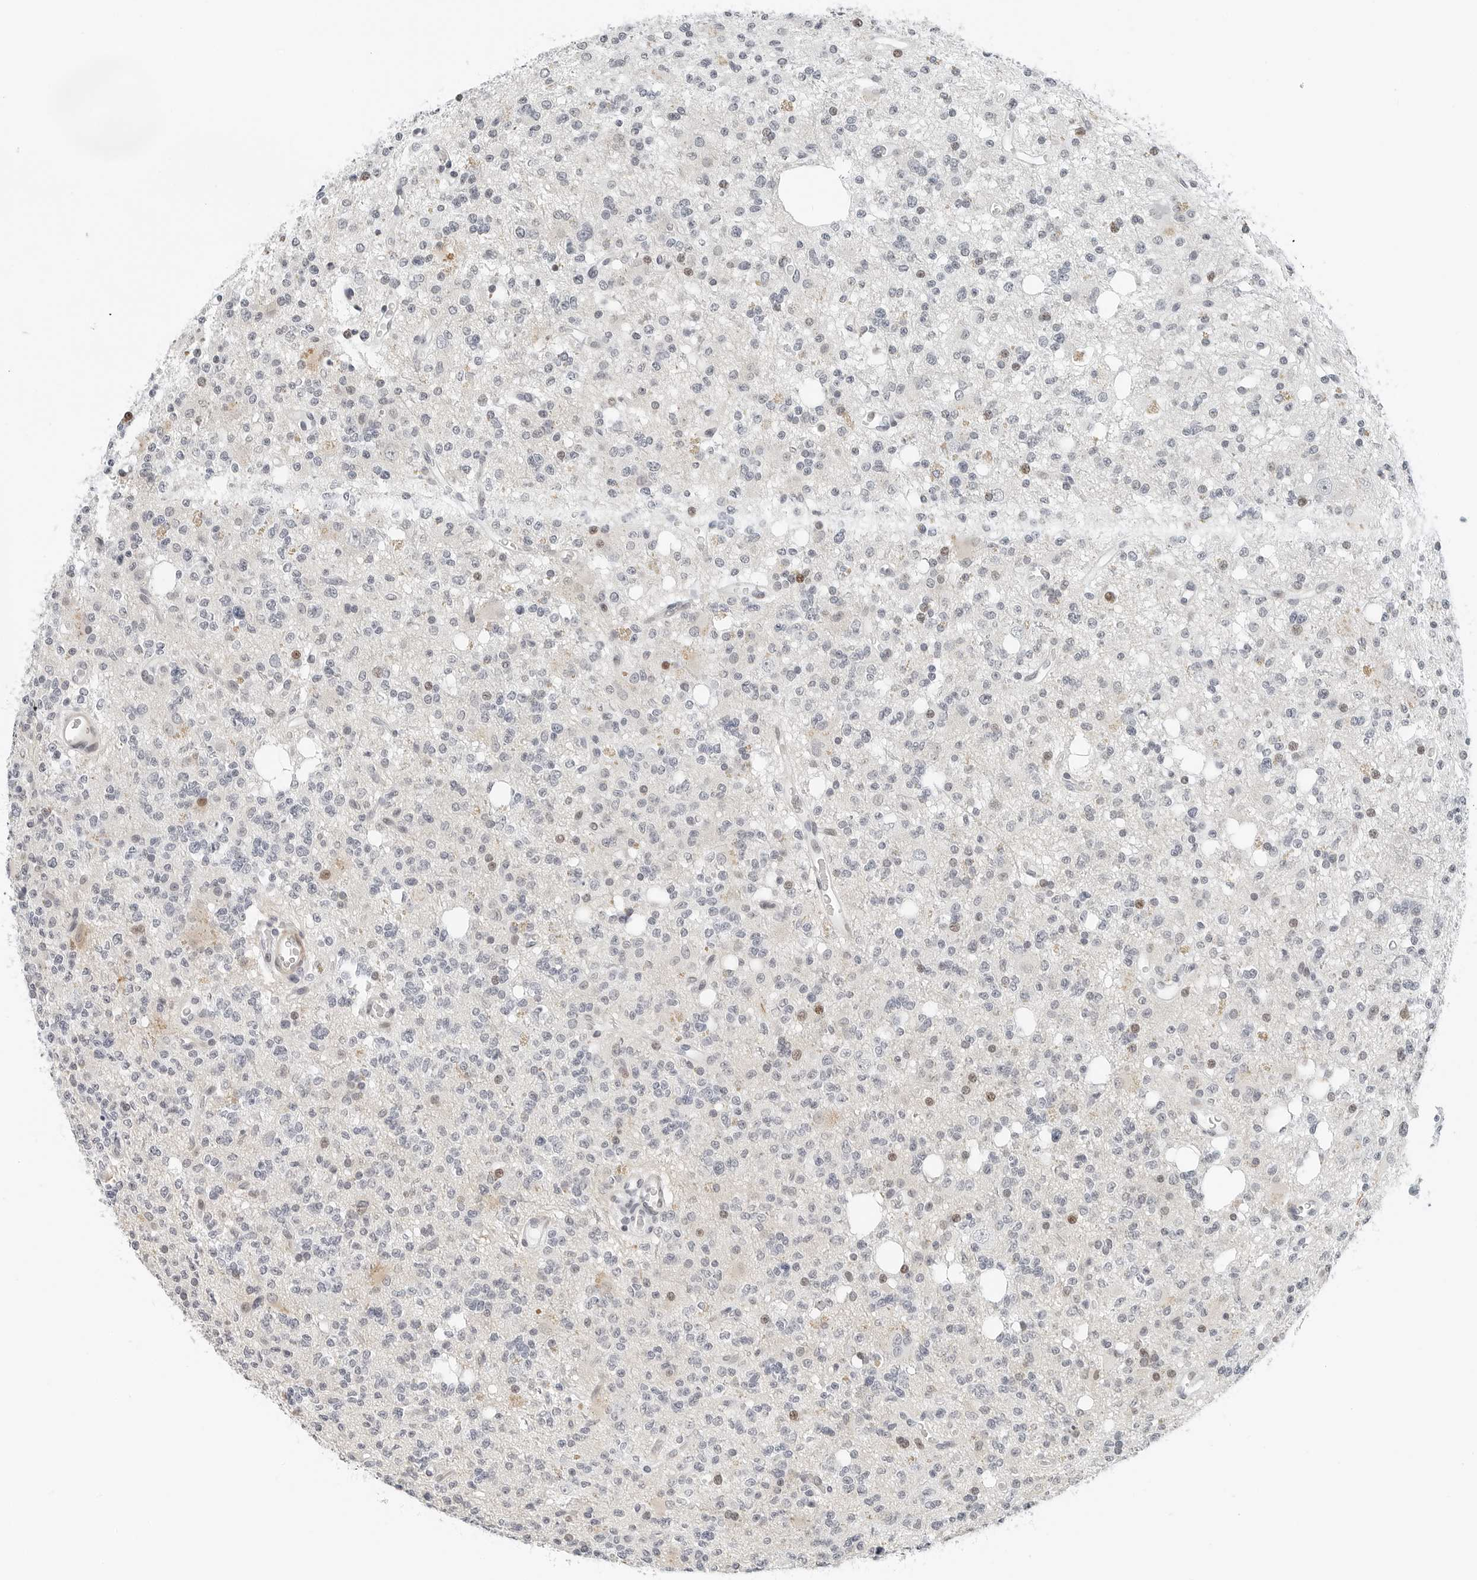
{"staining": {"intensity": "weak", "quantity": "<25%", "location": "nuclear"}, "tissue": "glioma", "cell_type": "Tumor cells", "image_type": "cancer", "snomed": [{"axis": "morphology", "description": "Glioma, malignant, High grade"}, {"axis": "topography", "description": "Brain"}], "caption": "Protein analysis of glioma shows no significant positivity in tumor cells.", "gene": "NTMT2", "patient": {"sex": "female", "age": 62}}